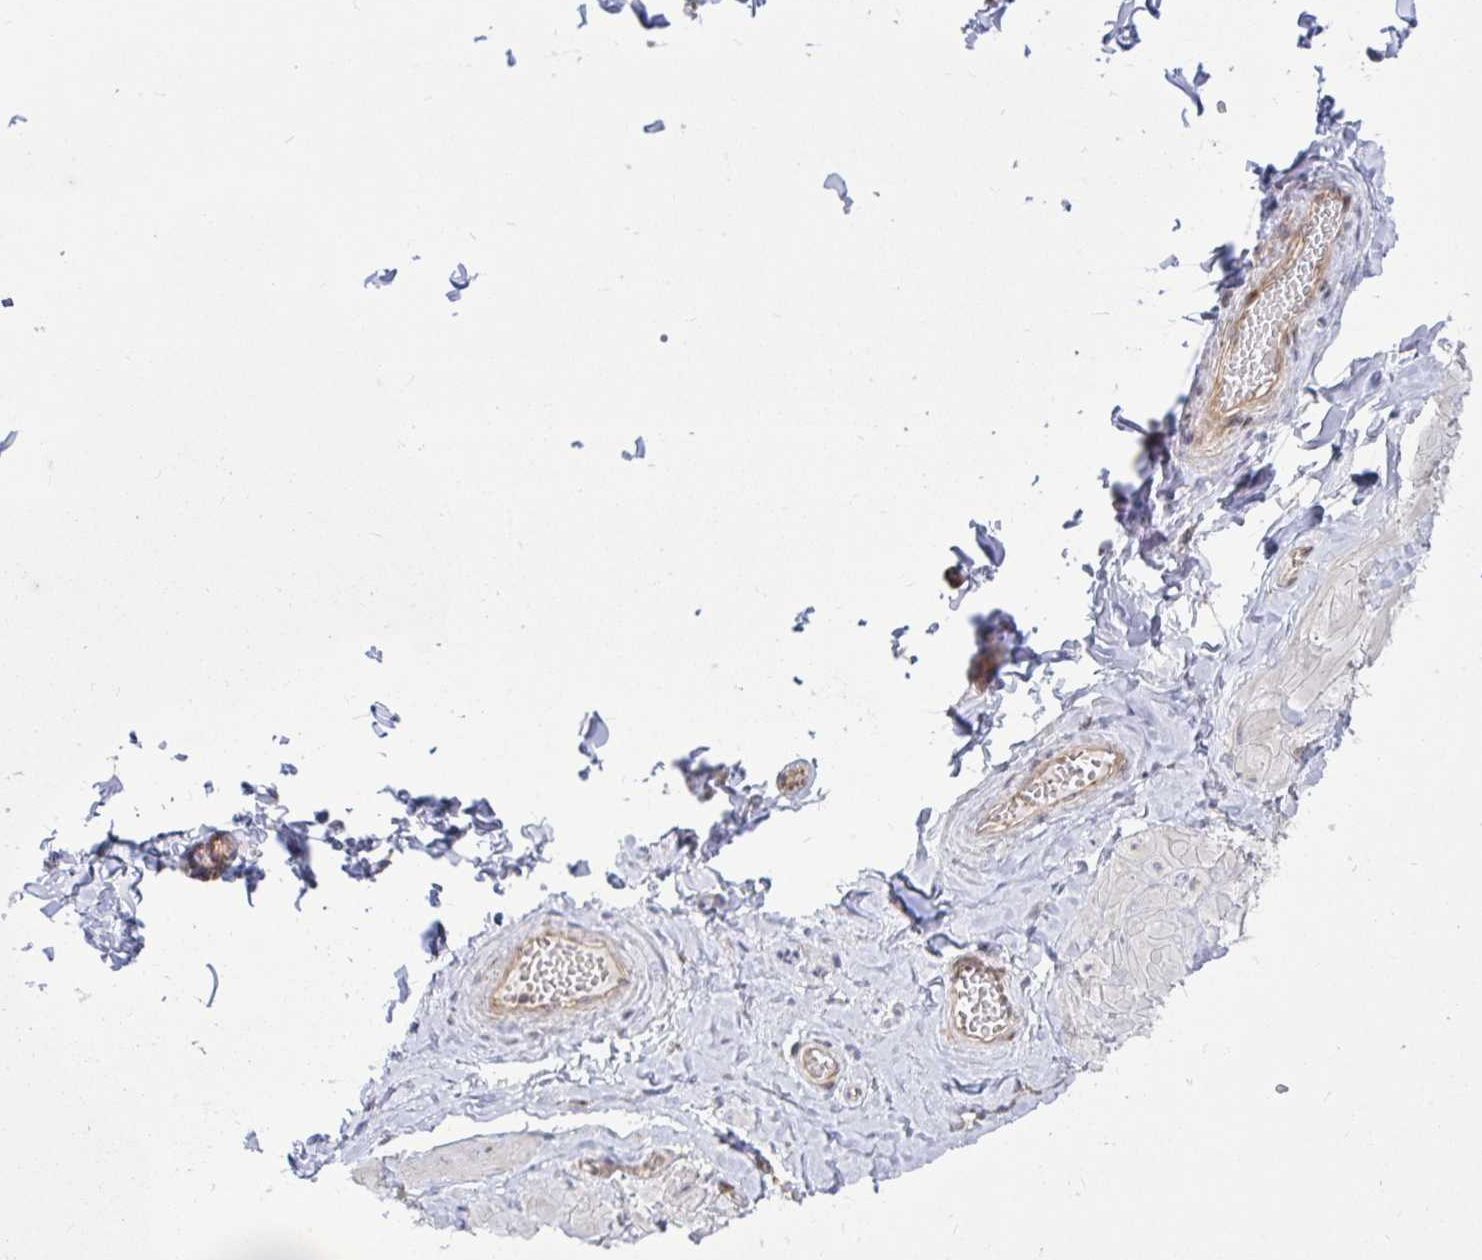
{"staining": {"intensity": "negative", "quantity": "none", "location": "none"}, "tissue": "adipose tissue", "cell_type": "Adipocytes", "image_type": "normal", "snomed": [{"axis": "morphology", "description": "Normal tissue, NOS"}, {"axis": "topography", "description": "Soft tissue"}, {"axis": "topography", "description": "Adipose tissue"}, {"axis": "topography", "description": "Vascular tissue"}, {"axis": "topography", "description": "Peripheral nerve tissue"}], "caption": "There is no significant expression in adipocytes of adipose tissue. (Stains: DAB (3,3'-diaminobenzidine) immunohistochemistry with hematoxylin counter stain, Microscopy: brightfield microscopy at high magnification).", "gene": "ASAP1", "patient": {"sex": "male", "age": 29}}